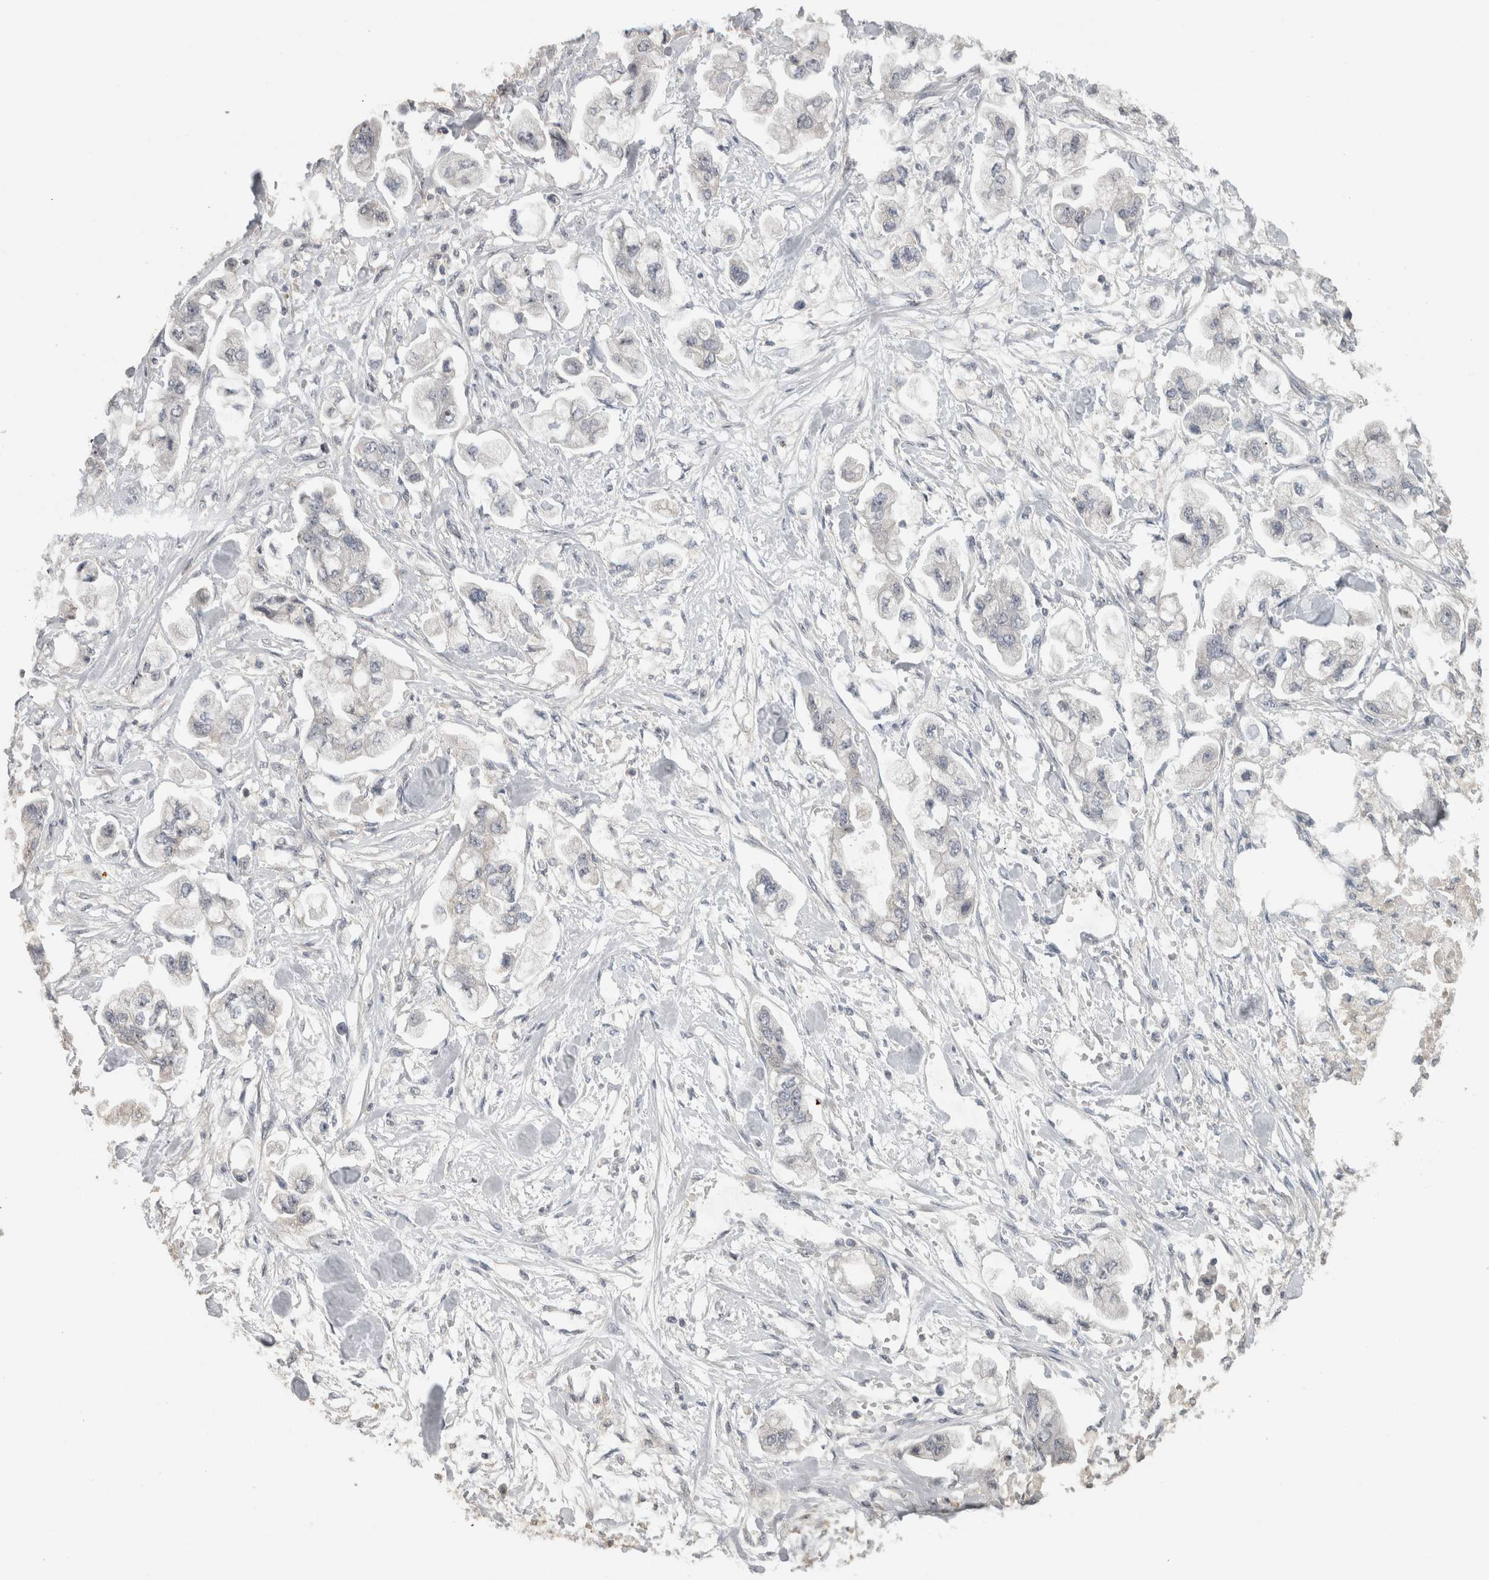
{"staining": {"intensity": "negative", "quantity": "none", "location": "none"}, "tissue": "stomach cancer", "cell_type": "Tumor cells", "image_type": "cancer", "snomed": [{"axis": "morphology", "description": "Normal tissue, NOS"}, {"axis": "morphology", "description": "Adenocarcinoma, NOS"}, {"axis": "topography", "description": "Stomach"}], "caption": "High power microscopy image of an immunohistochemistry (IHC) histopathology image of stomach cancer (adenocarcinoma), revealing no significant positivity in tumor cells.", "gene": "RBM28", "patient": {"sex": "male", "age": 62}}